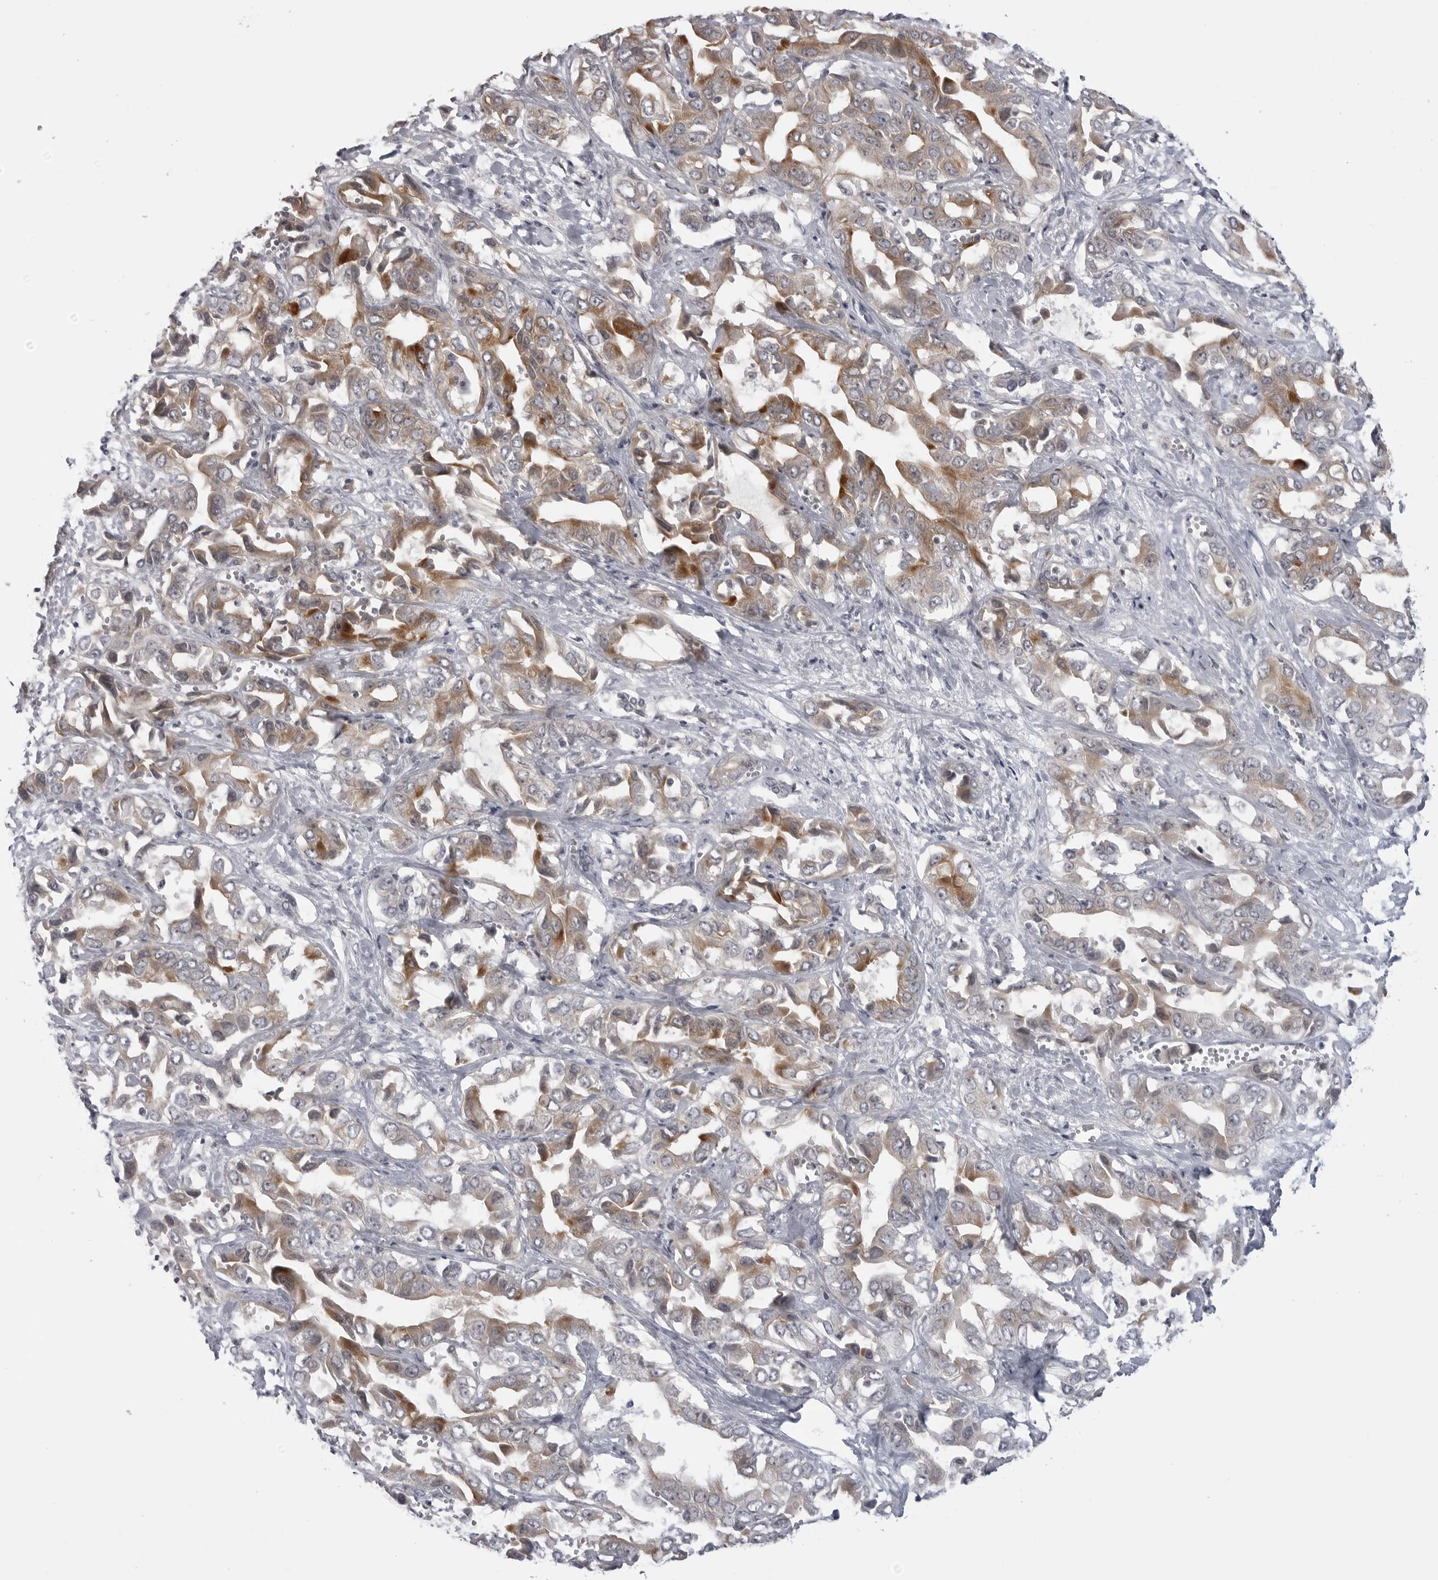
{"staining": {"intensity": "moderate", "quantity": "25%-75%", "location": "cytoplasmic/membranous"}, "tissue": "liver cancer", "cell_type": "Tumor cells", "image_type": "cancer", "snomed": [{"axis": "morphology", "description": "Cholangiocarcinoma"}, {"axis": "topography", "description": "Liver"}], "caption": "A high-resolution image shows immunohistochemistry (IHC) staining of cholangiocarcinoma (liver), which exhibits moderate cytoplasmic/membranous staining in approximately 25%-75% of tumor cells.", "gene": "LRRC45", "patient": {"sex": "female", "age": 52}}